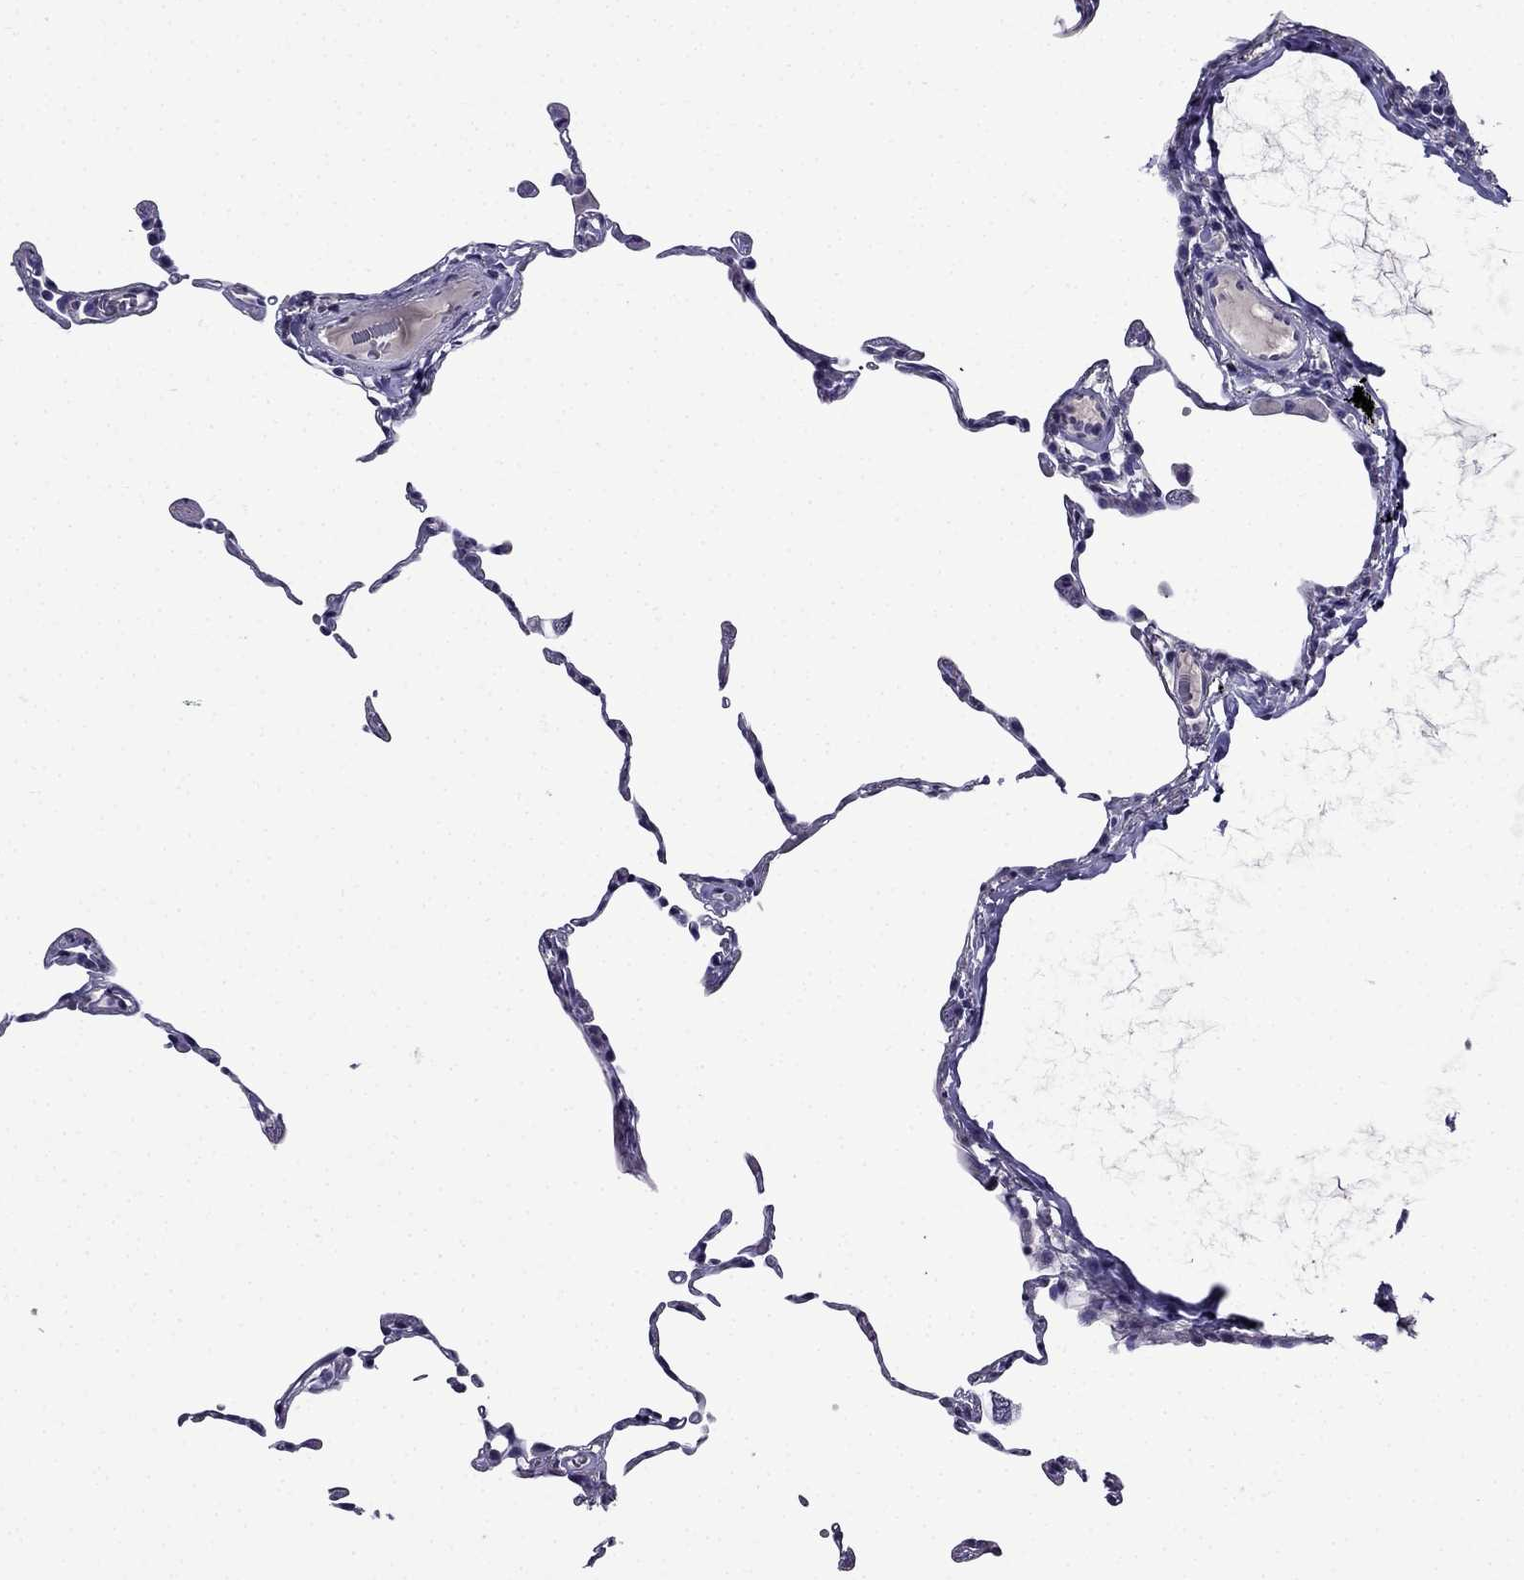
{"staining": {"intensity": "negative", "quantity": "none", "location": "none"}, "tissue": "lung", "cell_type": "Alveolar cells", "image_type": "normal", "snomed": [{"axis": "morphology", "description": "Normal tissue, NOS"}, {"axis": "topography", "description": "Lung"}], "caption": "An IHC image of normal lung is shown. There is no staining in alveolar cells of lung. Brightfield microscopy of immunohistochemistry stained with DAB (brown) and hematoxylin (blue), captured at high magnification.", "gene": "DNAH17", "patient": {"sex": "female", "age": 57}}